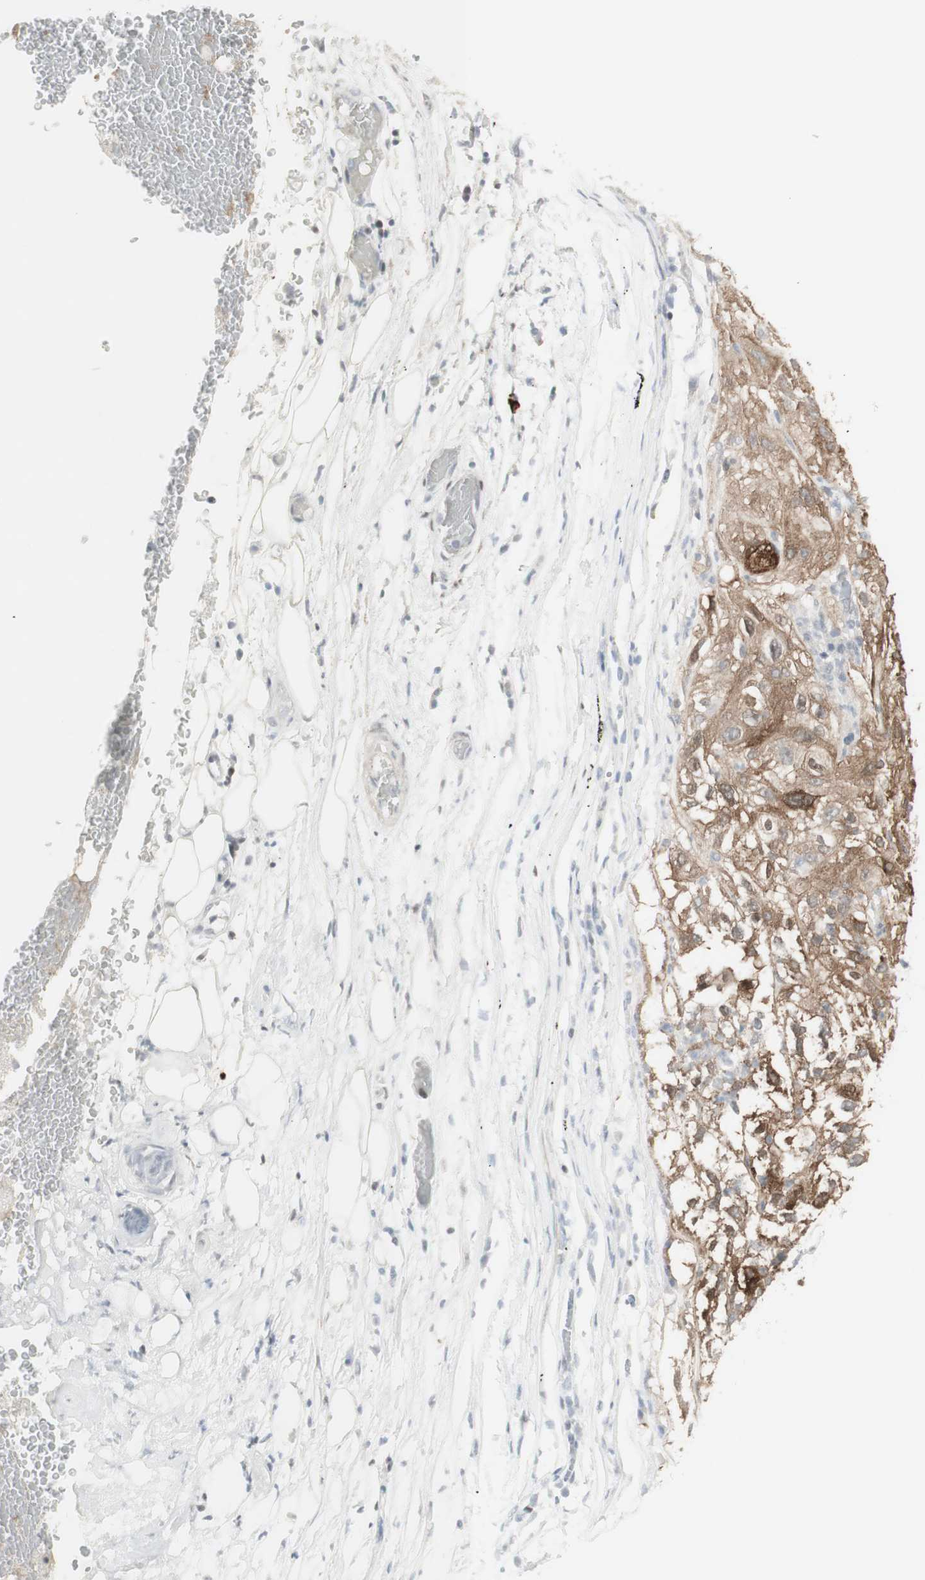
{"staining": {"intensity": "moderate", "quantity": ">75%", "location": "cytoplasmic/membranous"}, "tissue": "lung cancer", "cell_type": "Tumor cells", "image_type": "cancer", "snomed": [{"axis": "morphology", "description": "Inflammation, NOS"}, {"axis": "morphology", "description": "Squamous cell carcinoma, NOS"}, {"axis": "topography", "description": "Lymph node"}, {"axis": "topography", "description": "Soft tissue"}, {"axis": "topography", "description": "Lung"}], "caption": "Lung cancer stained with immunohistochemistry exhibits moderate cytoplasmic/membranous staining in approximately >75% of tumor cells. The staining is performed using DAB (3,3'-diaminobenzidine) brown chromogen to label protein expression. The nuclei are counter-stained blue using hematoxylin.", "gene": "C1orf116", "patient": {"sex": "male", "age": 66}}